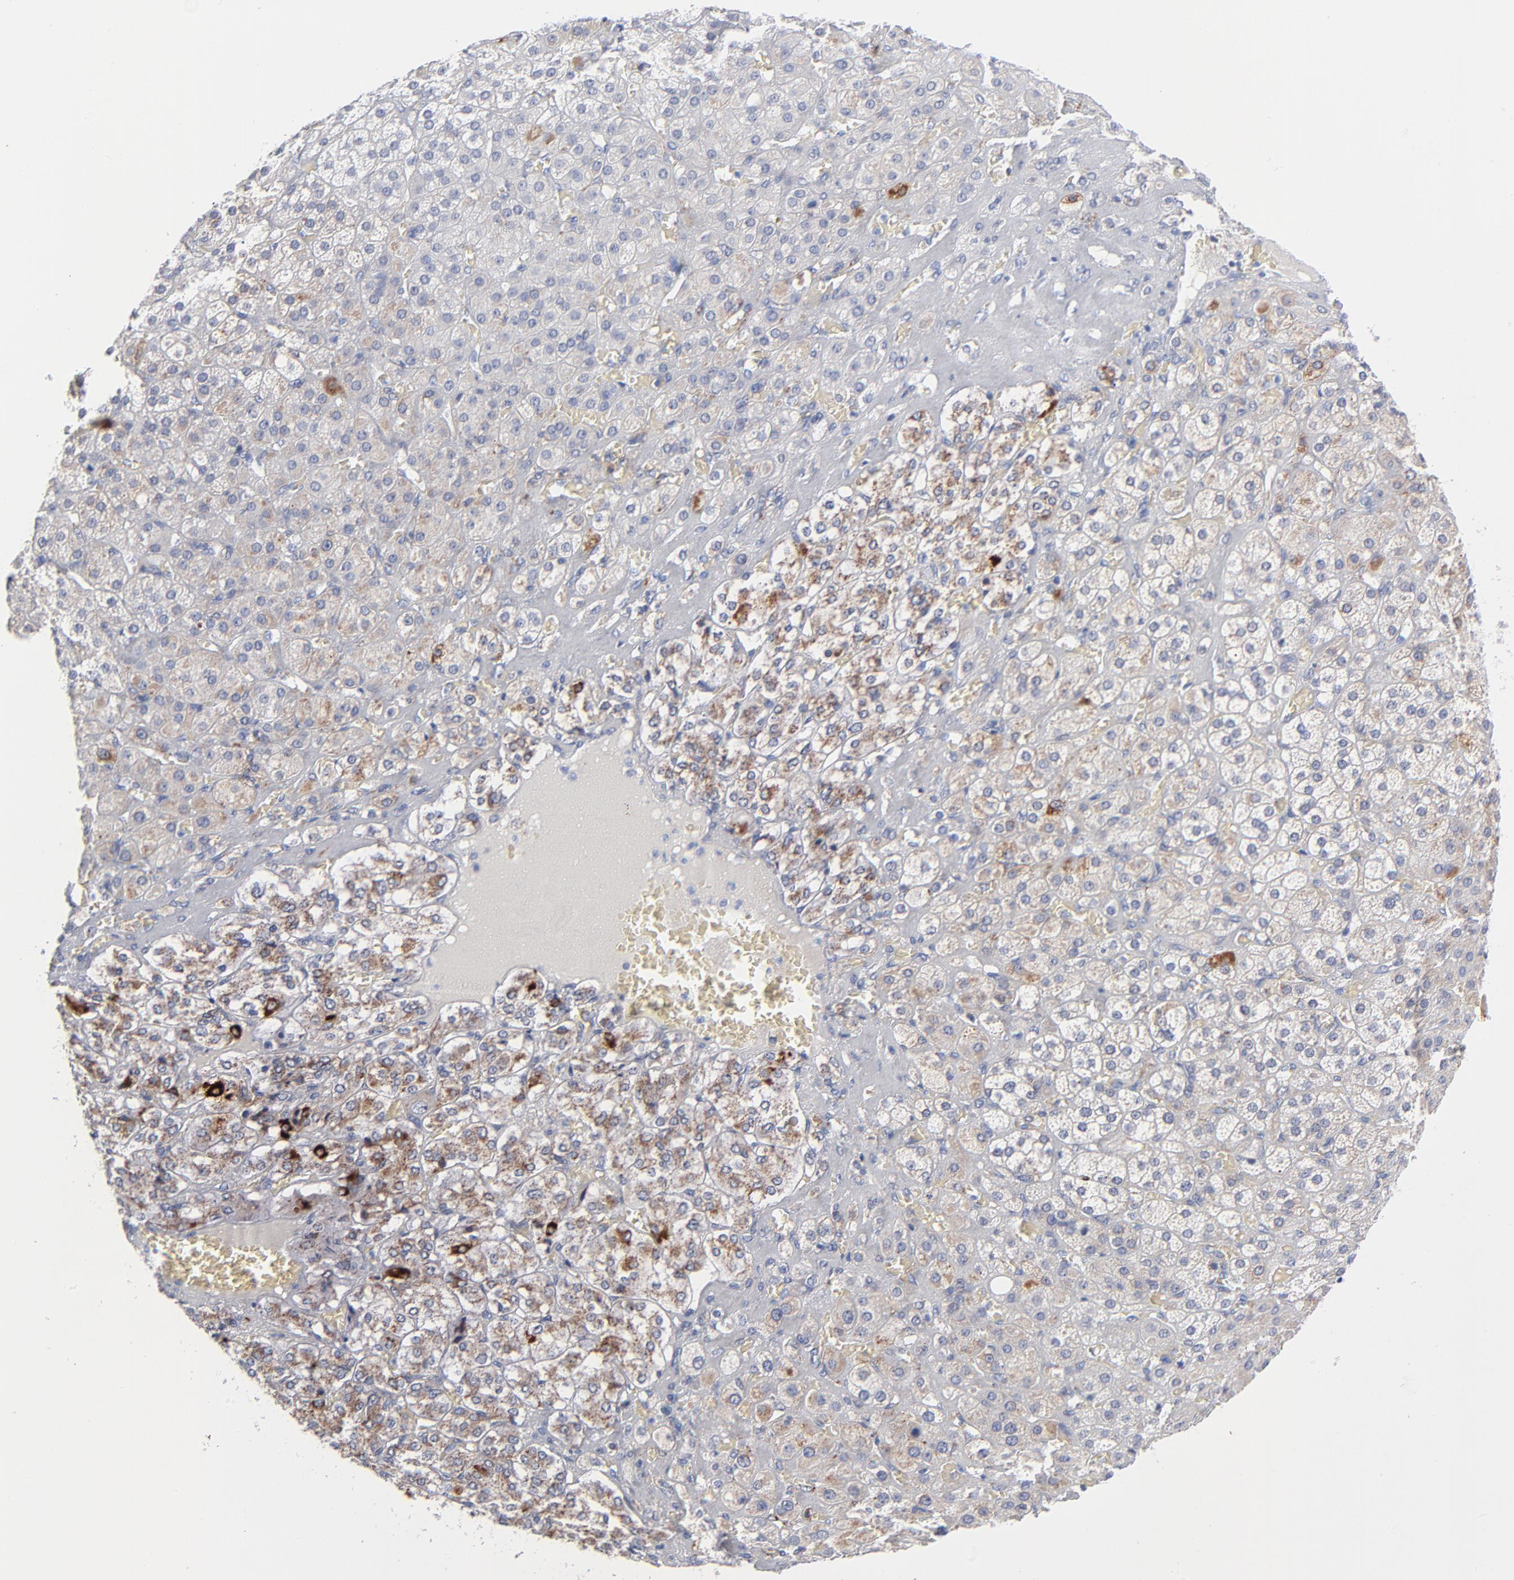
{"staining": {"intensity": "moderate", "quantity": "<25%", "location": "cytoplasmic/membranous"}, "tissue": "adrenal gland", "cell_type": "Glandular cells", "image_type": "normal", "snomed": [{"axis": "morphology", "description": "Normal tissue, NOS"}, {"axis": "topography", "description": "Adrenal gland"}], "caption": "An immunohistochemistry (IHC) micrograph of unremarkable tissue is shown. Protein staining in brown highlights moderate cytoplasmic/membranous positivity in adrenal gland within glandular cells. The staining was performed using DAB (3,3'-diaminobenzidine), with brown indicating positive protein expression. Nuclei are stained blue with hematoxylin.", "gene": "CHCHD10", "patient": {"sex": "female", "age": 71}}